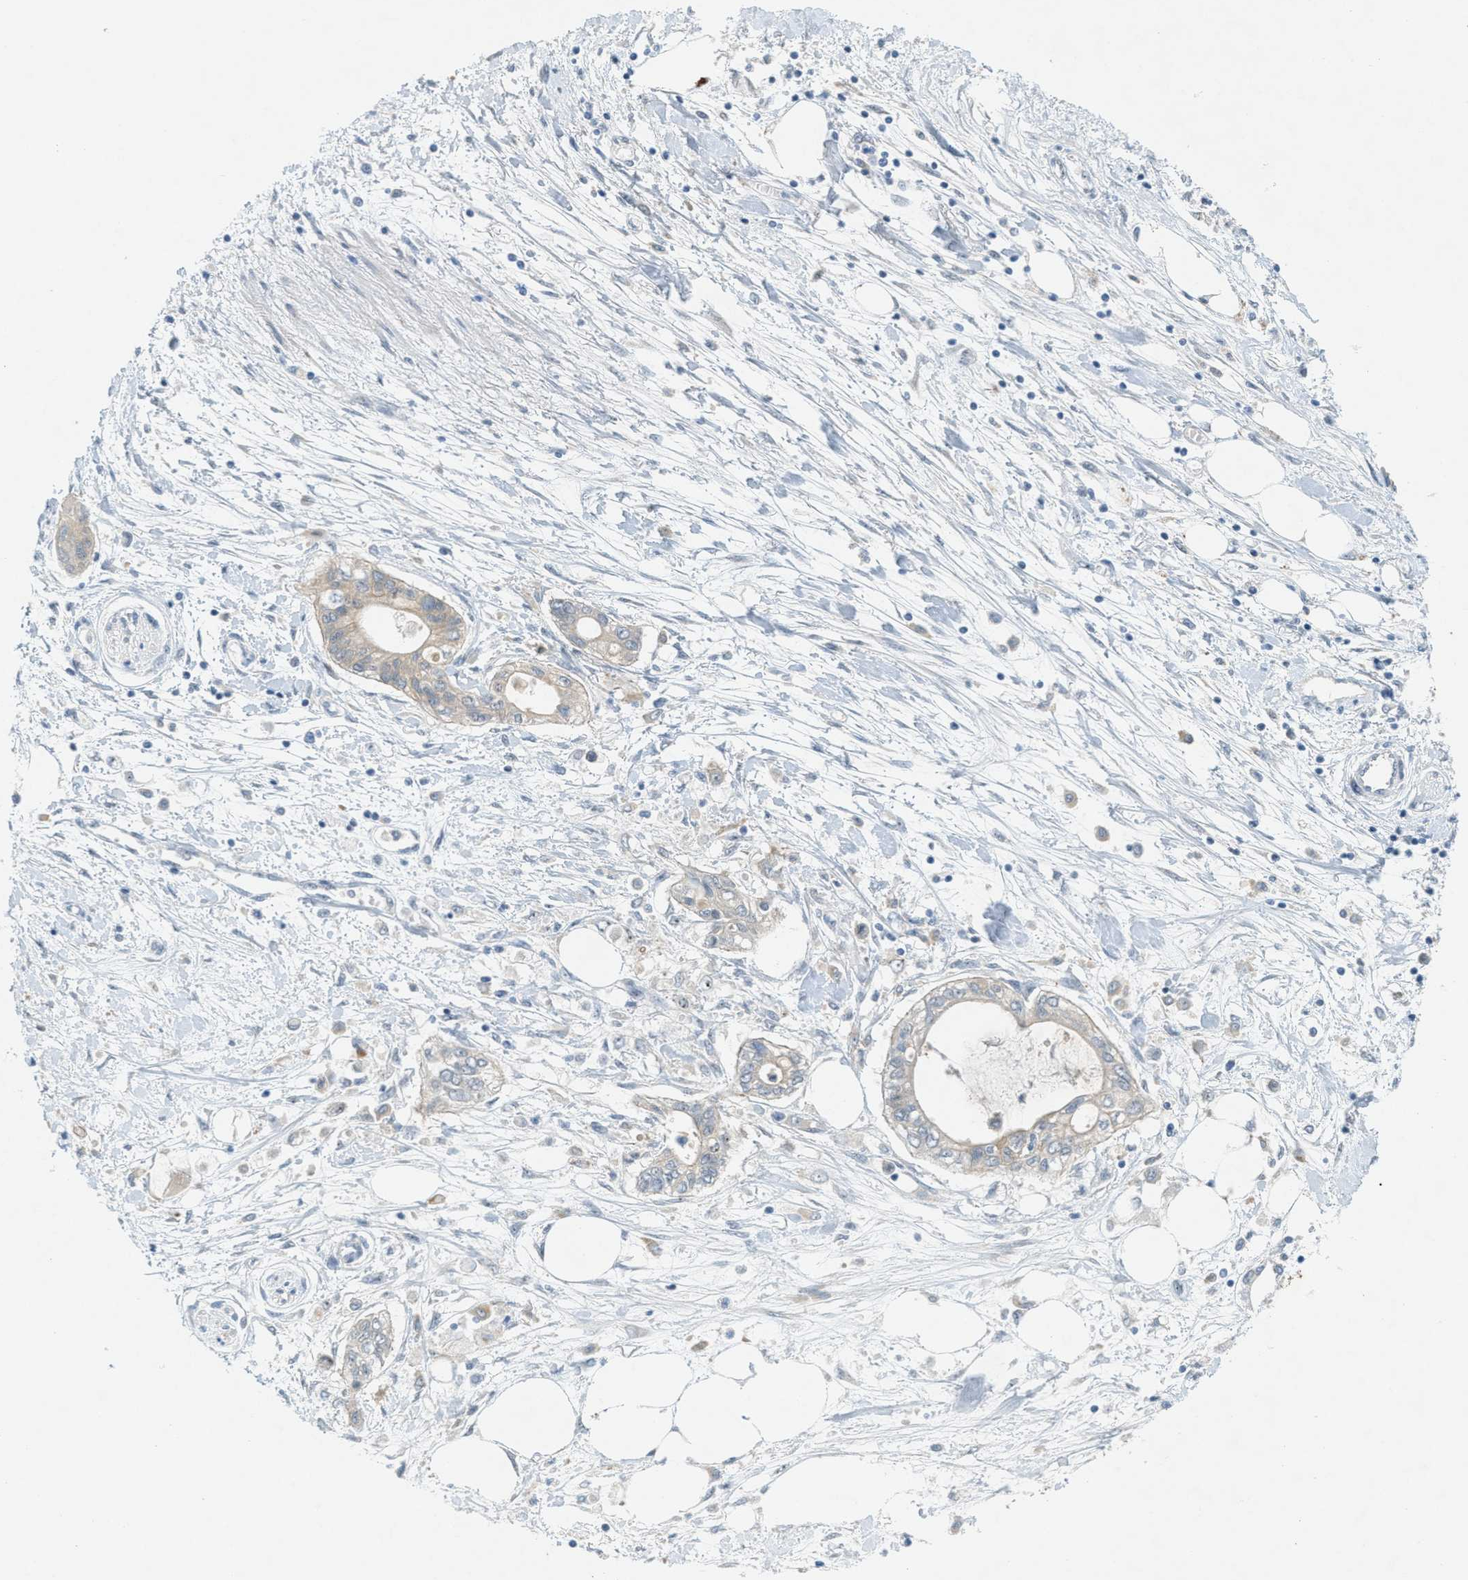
{"staining": {"intensity": "weak", "quantity": ">75%", "location": "cytoplasmic/membranous"}, "tissue": "pancreatic cancer", "cell_type": "Tumor cells", "image_type": "cancer", "snomed": [{"axis": "morphology", "description": "Adenocarcinoma, NOS"}, {"axis": "topography", "description": "Pancreas"}], "caption": "Adenocarcinoma (pancreatic) stained with DAB immunohistochemistry shows low levels of weak cytoplasmic/membranous staining in approximately >75% of tumor cells.", "gene": "SIGMAR1", "patient": {"sex": "female", "age": 77}}